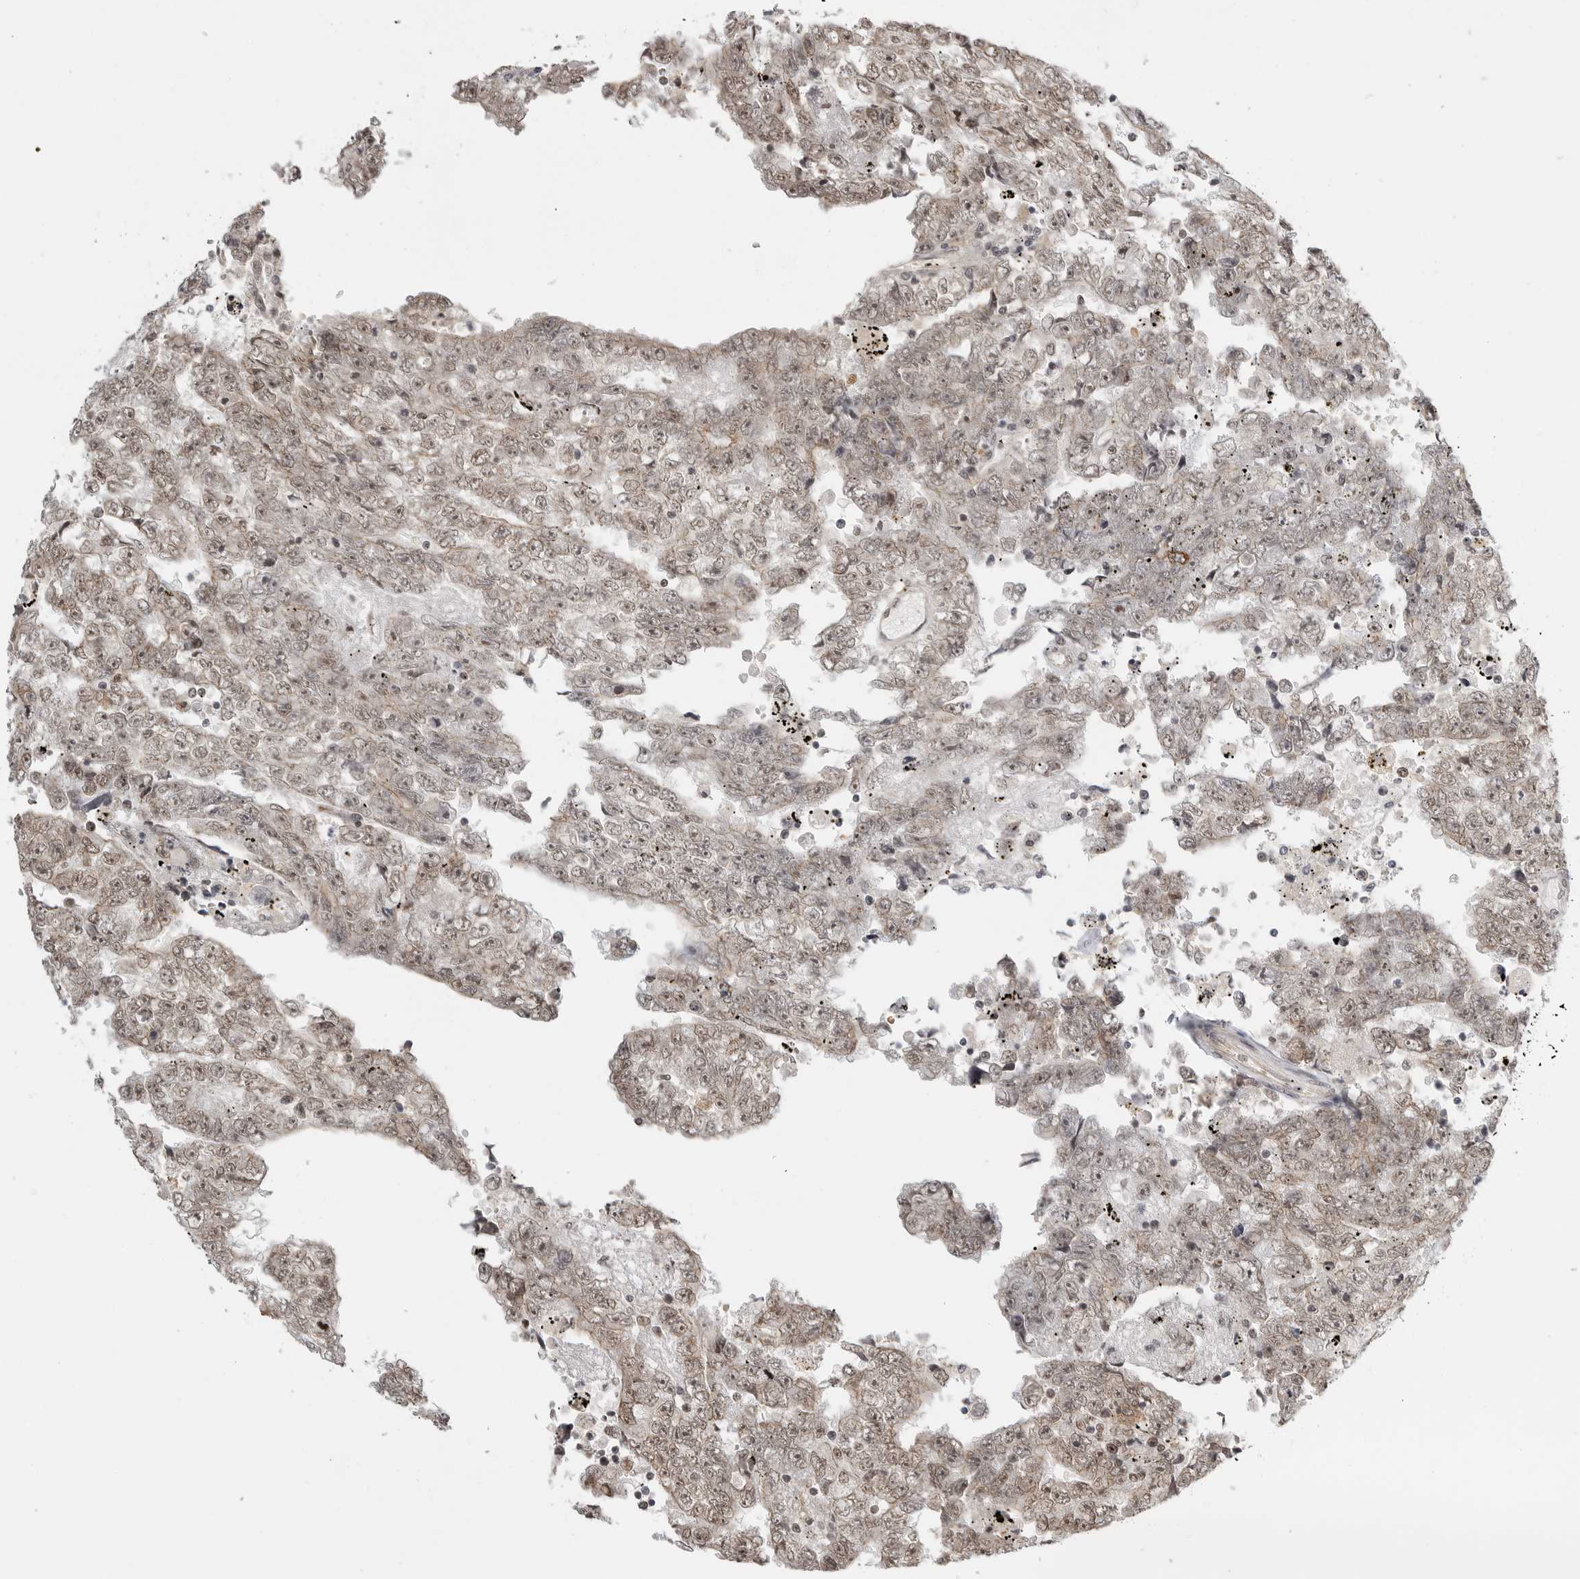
{"staining": {"intensity": "weak", "quantity": ">75%", "location": "nuclear"}, "tissue": "testis cancer", "cell_type": "Tumor cells", "image_type": "cancer", "snomed": [{"axis": "morphology", "description": "Carcinoma, Embryonal, NOS"}, {"axis": "topography", "description": "Testis"}], "caption": "The immunohistochemical stain shows weak nuclear expression in tumor cells of testis cancer (embryonal carcinoma) tissue.", "gene": "CSNK1G3", "patient": {"sex": "male", "age": 25}}